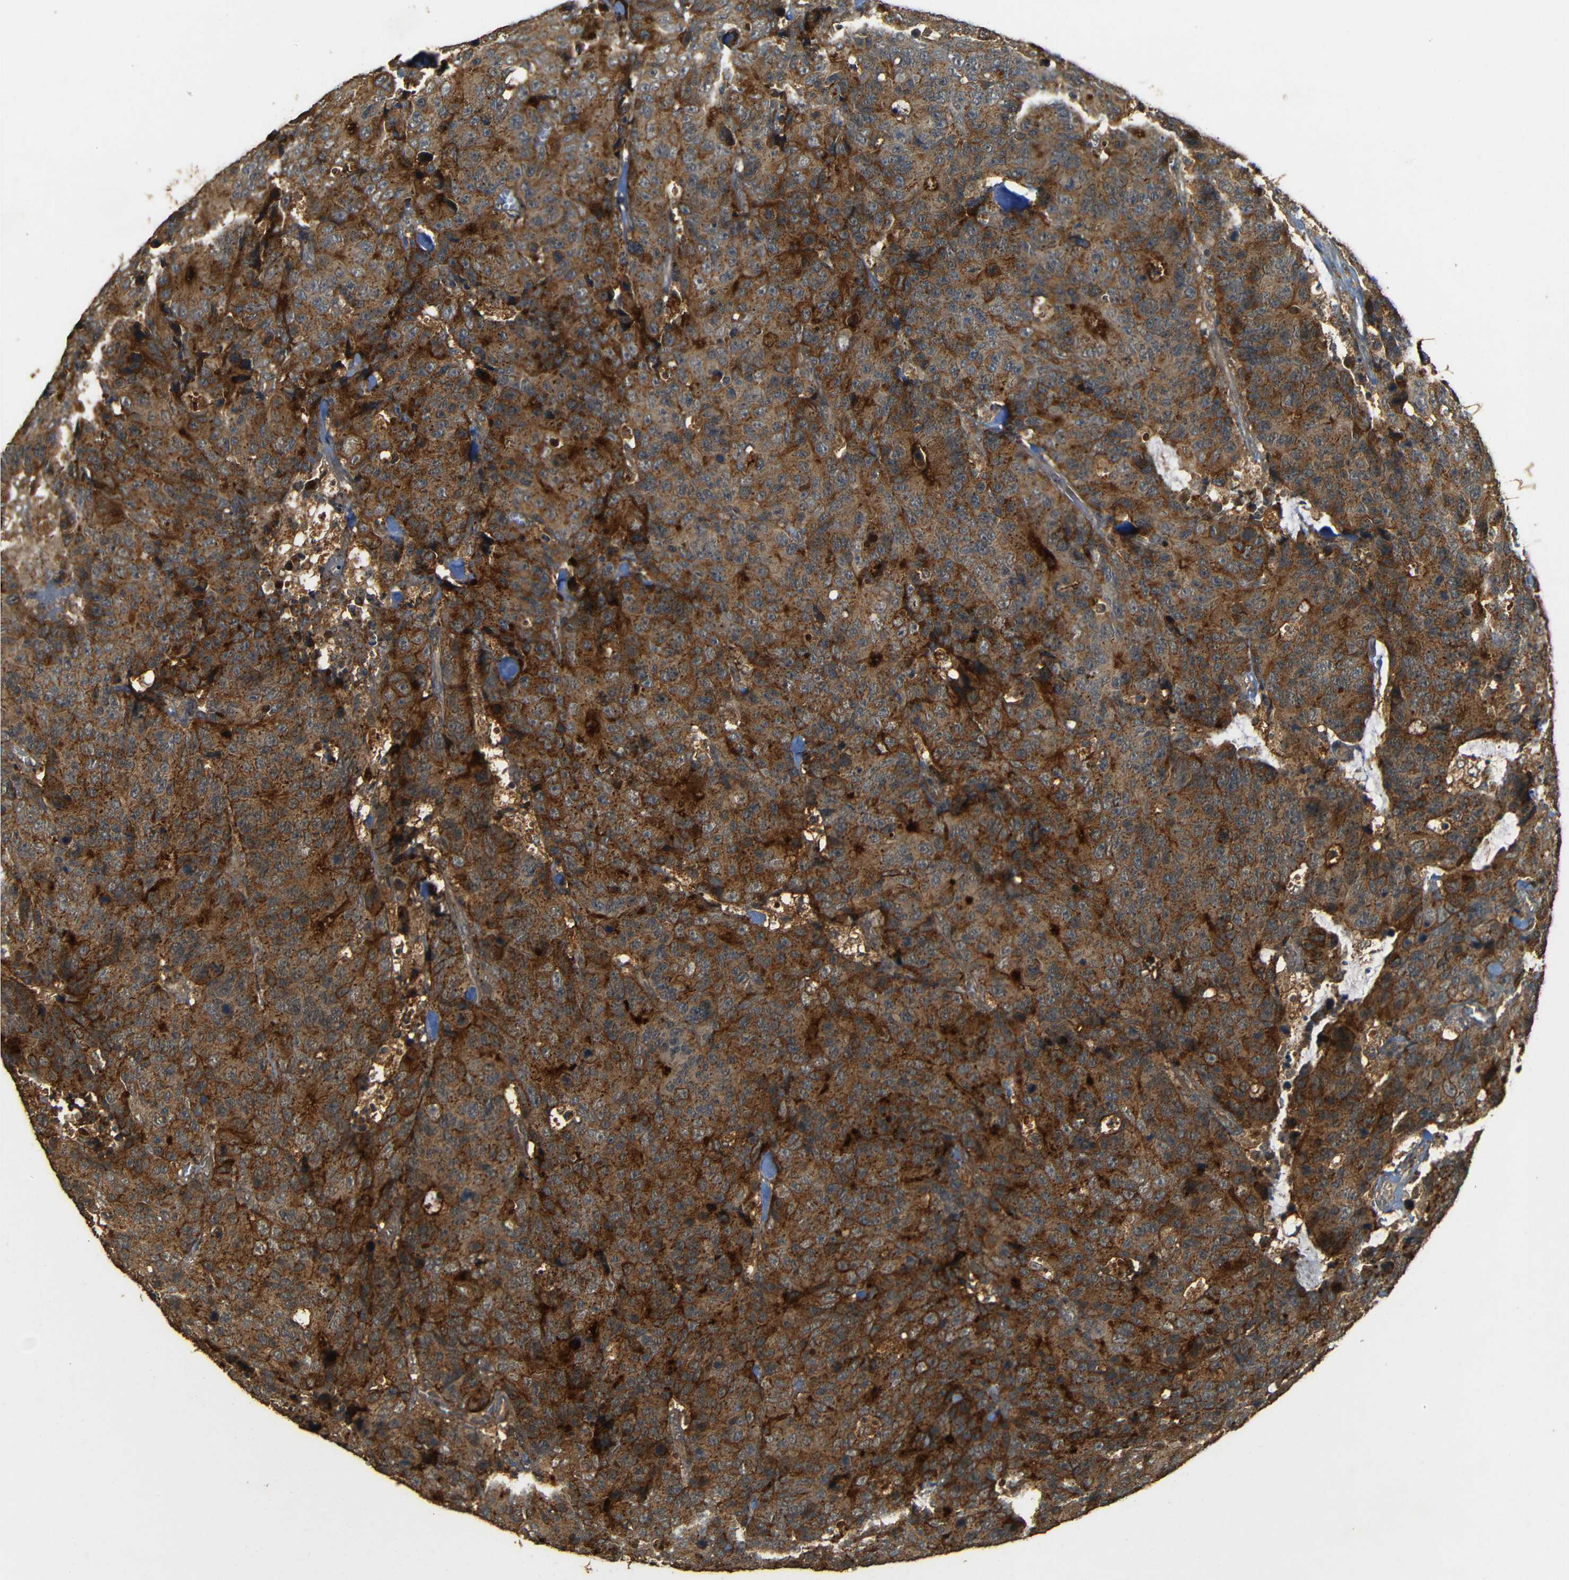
{"staining": {"intensity": "strong", "quantity": ">75%", "location": "cytoplasmic/membranous"}, "tissue": "colorectal cancer", "cell_type": "Tumor cells", "image_type": "cancer", "snomed": [{"axis": "morphology", "description": "Adenocarcinoma, NOS"}, {"axis": "topography", "description": "Colon"}], "caption": "IHC staining of colorectal cancer (adenocarcinoma), which exhibits high levels of strong cytoplasmic/membranous expression in about >75% of tumor cells indicating strong cytoplasmic/membranous protein positivity. The staining was performed using DAB (3,3'-diaminobenzidine) (brown) for protein detection and nuclei were counterstained in hematoxylin (blue).", "gene": "PDE5A", "patient": {"sex": "female", "age": 86}}